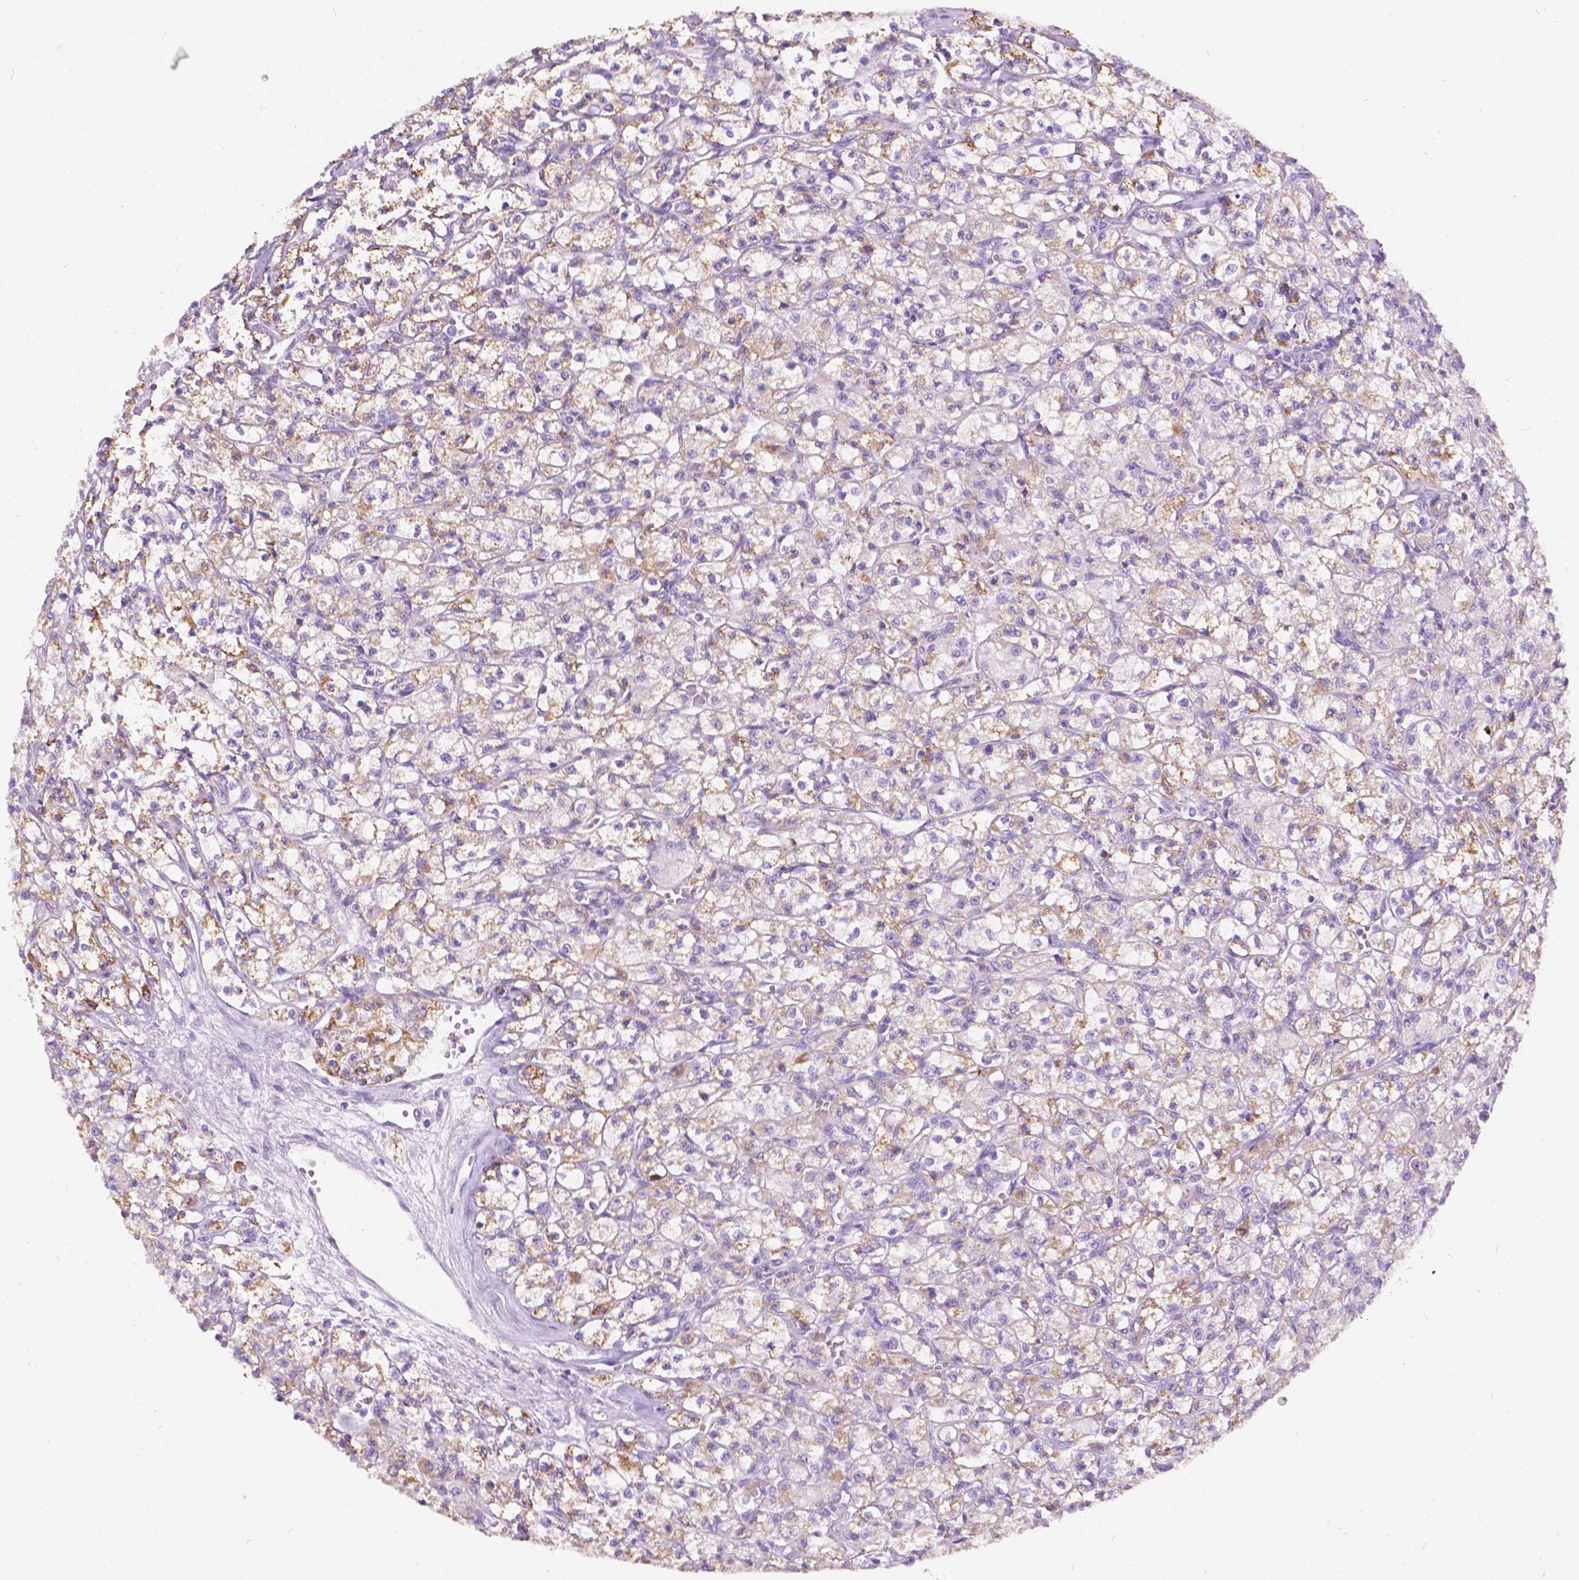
{"staining": {"intensity": "weak", "quantity": "25%-75%", "location": "cytoplasmic/membranous"}, "tissue": "renal cancer", "cell_type": "Tumor cells", "image_type": "cancer", "snomed": [{"axis": "morphology", "description": "Adenocarcinoma, NOS"}, {"axis": "topography", "description": "Kidney"}], "caption": "Protein expression analysis of human renal cancer reveals weak cytoplasmic/membranous expression in about 25%-75% of tumor cells. (DAB IHC with brightfield microscopy, high magnification).", "gene": "NOS1AP", "patient": {"sex": "female", "age": 70}}